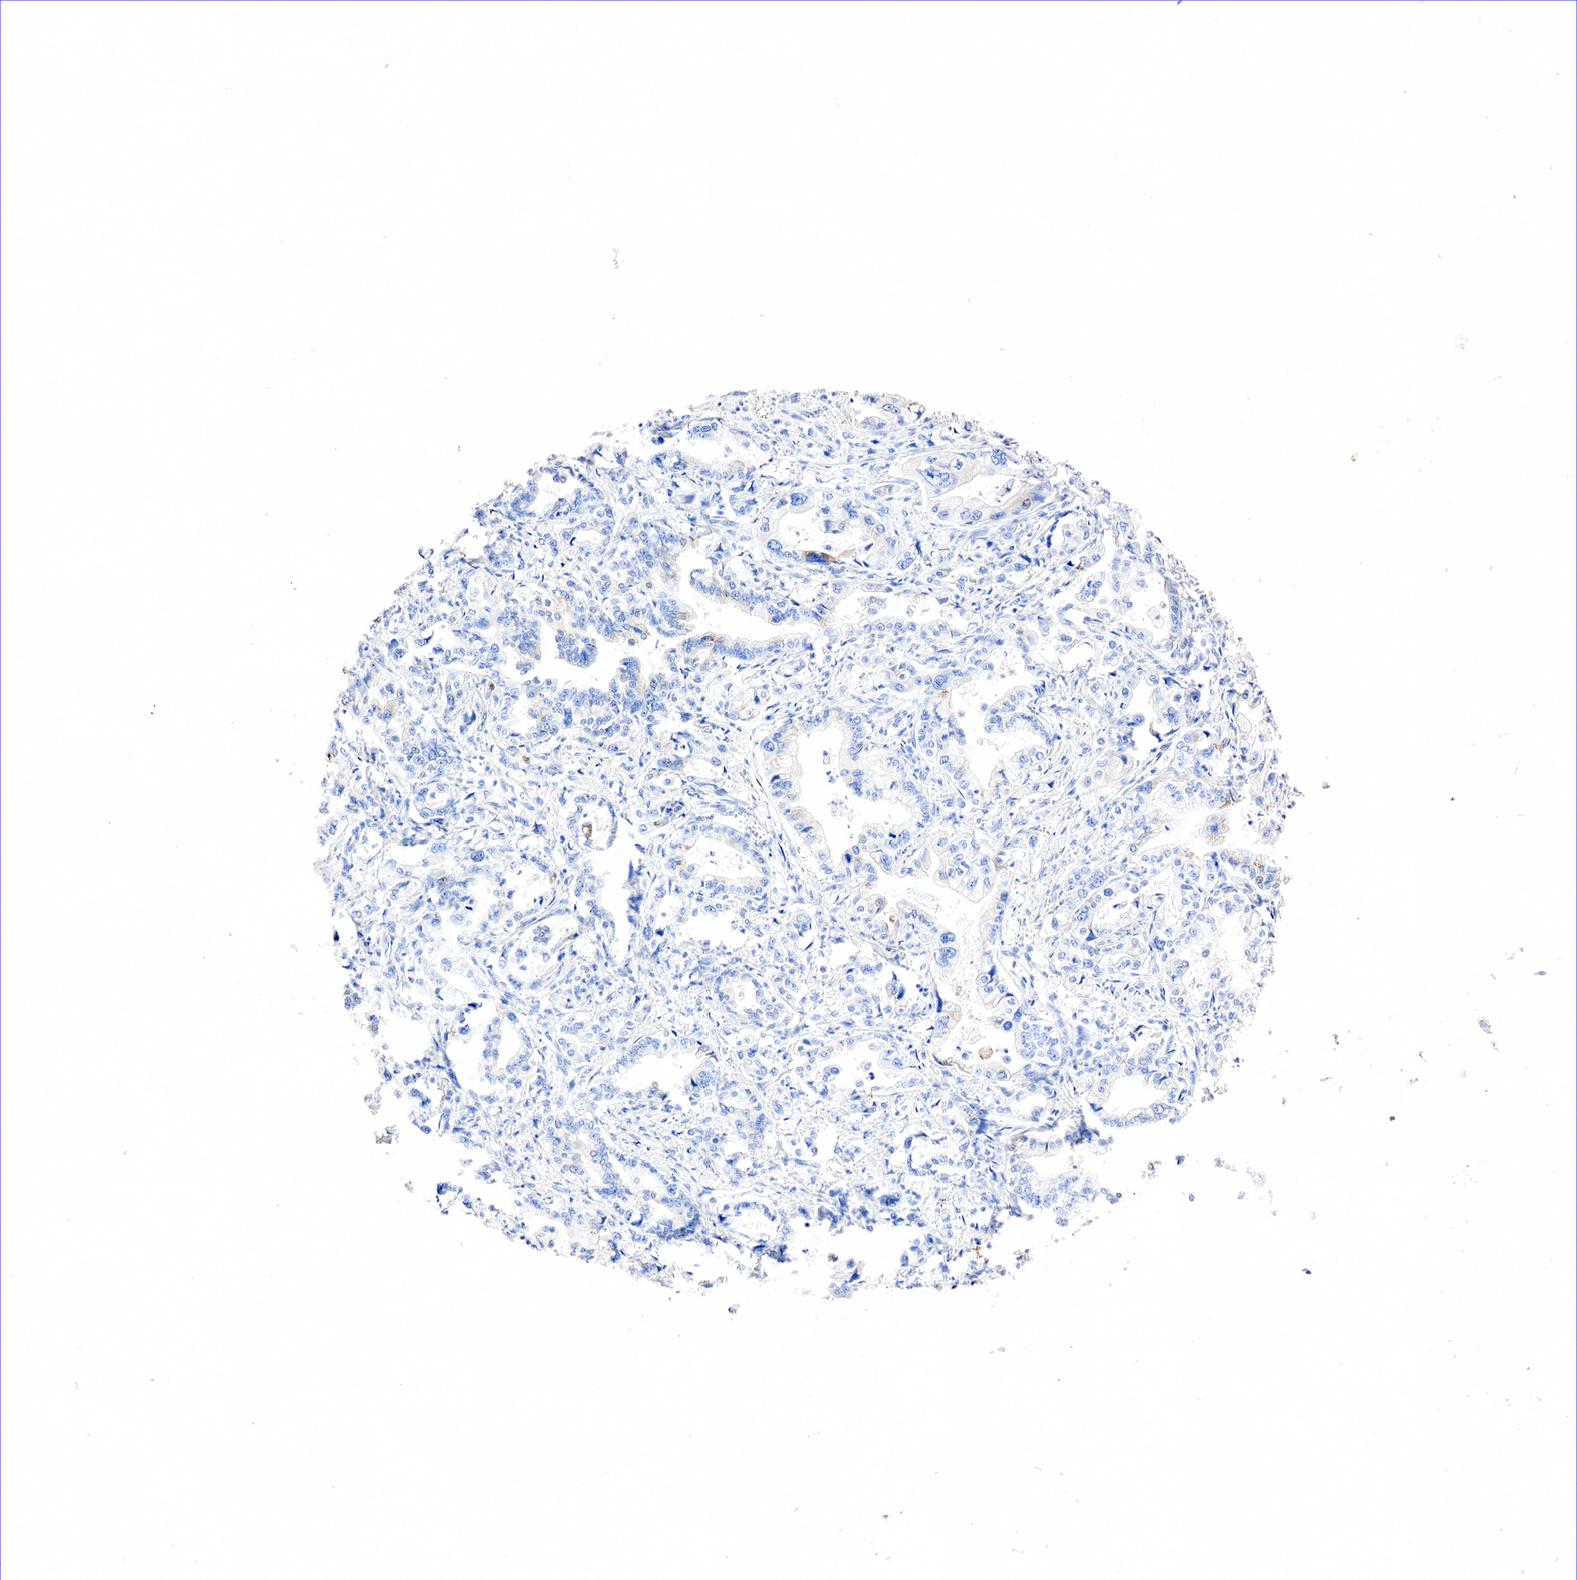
{"staining": {"intensity": "moderate", "quantity": "<25%", "location": "cytoplasmic/membranous"}, "tissue": "stomach cancer", "cell_type": "Tumor cells", "image_type": "cancer", "snomed": [{"axis": "morphology", "description": "Adenocarcinoma, NOS"}, {"axis": "topography", "description": "Pancreas"}, {"axis": "topography", "description": "Stomach, upper"}], "caption": "A brown stain labels moderate cytoplasmic/membranous positivity of a protein in stomach cancer tumor cells.", "gene": "SST", "patient": {"sex": "male", "age": 77}}